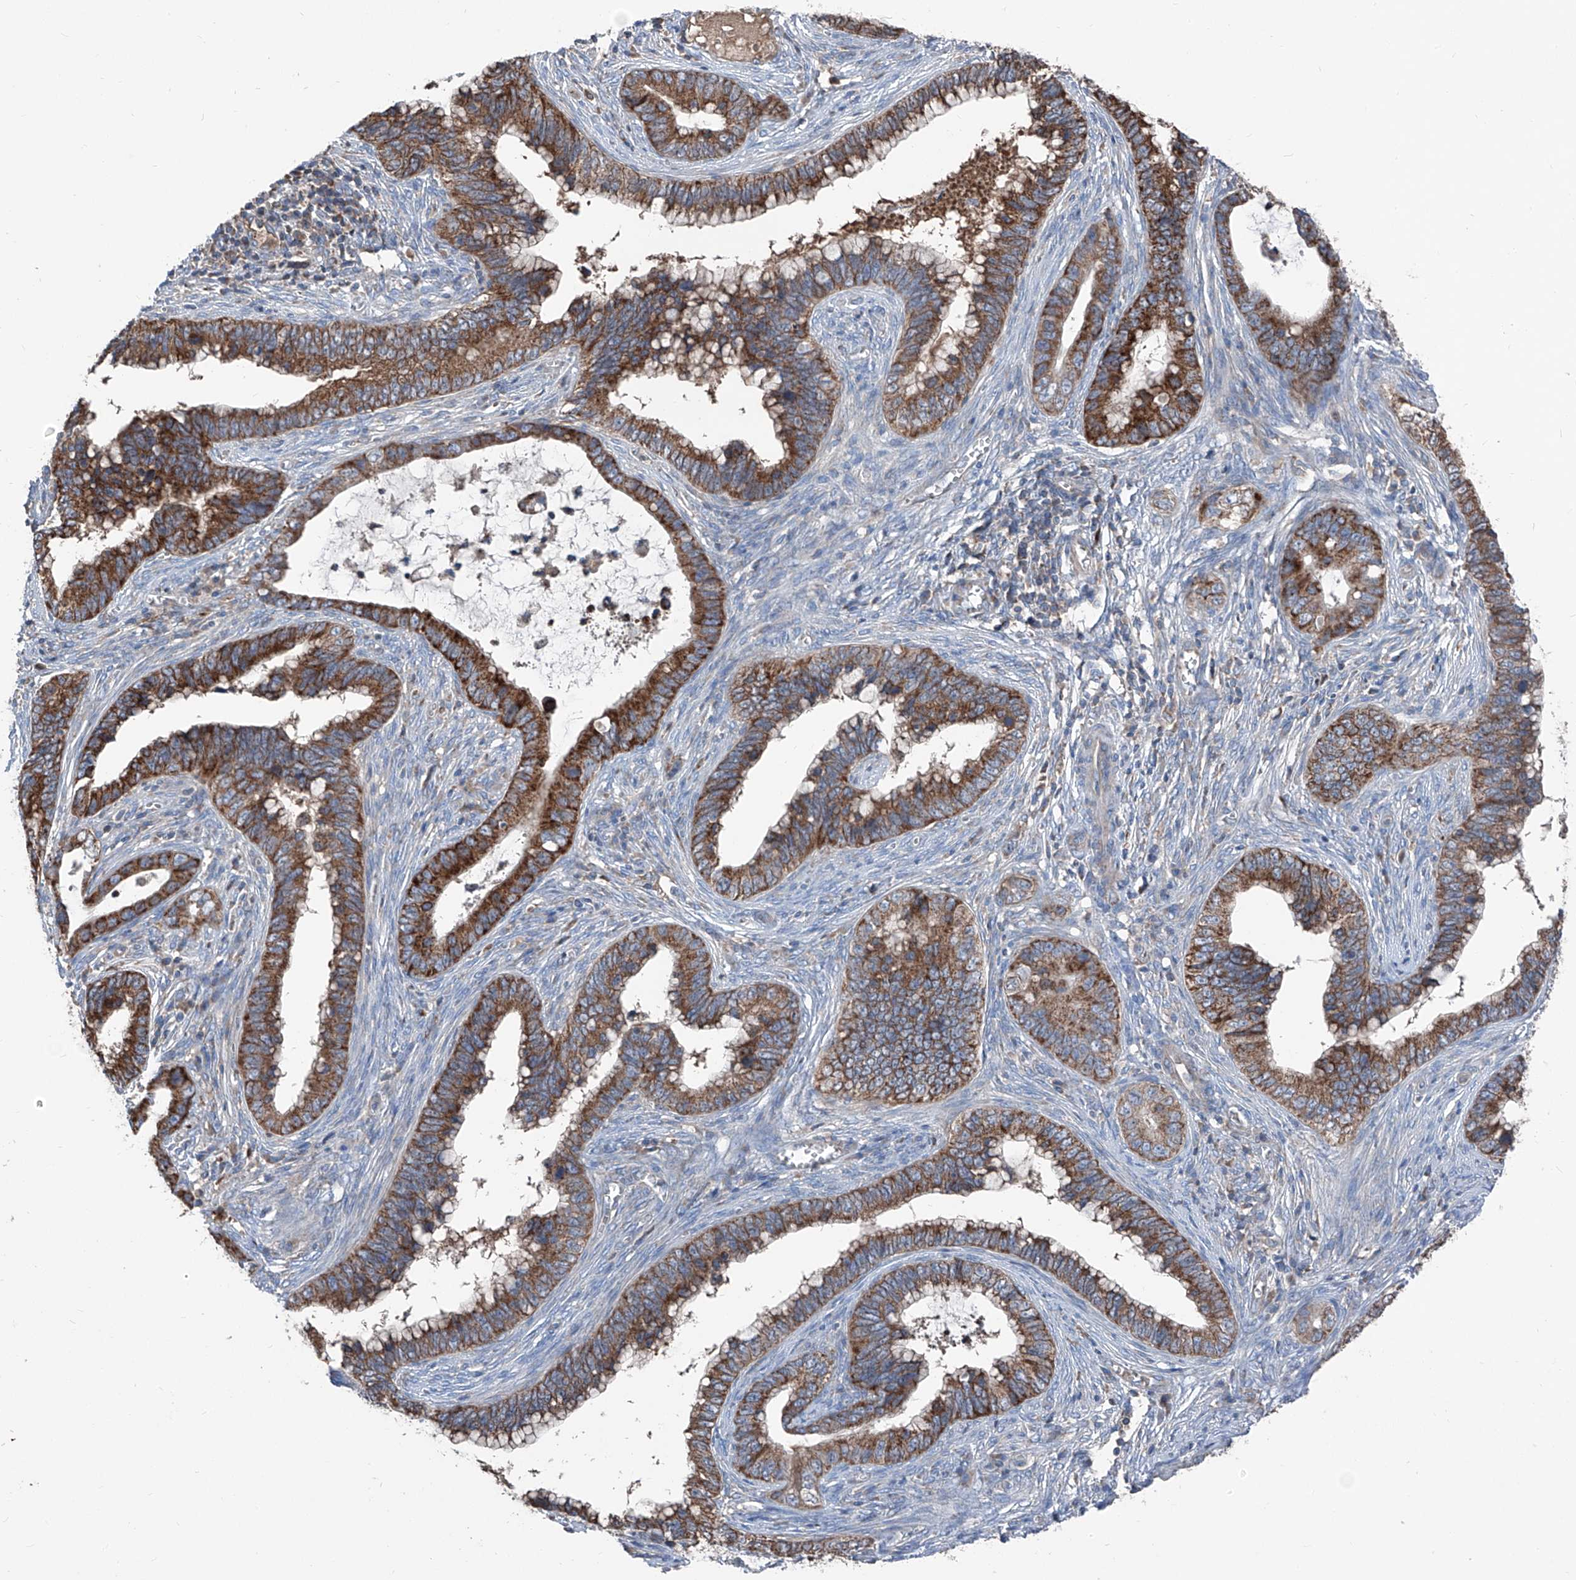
{"staining": {"intensity": "strong", "quantity": ">75%", "location": "cytoplasmic/membranous"}, "tissue": "cervical cancer", "cell_type": "Tumor cells", "image_type": "cancer", "snomed": [{"axis": "morphology", "description": "Adenocarcinoma, NOS"}, {"axis": "topography", "description": "Cervix"}], "caption": "Protein expression analysis of cervical cancer reveals strong cytoplasmic/membranous positivity in about >75% of tumor cells. The staining is performed using DAB (3,3'-diaminobenzidine) brown chromogen to label protein expression. The nuclei are counter-stained blue using hematoxylin.", "gene": "GPAT3", "patient": {"sex": "female", "age": 44}}